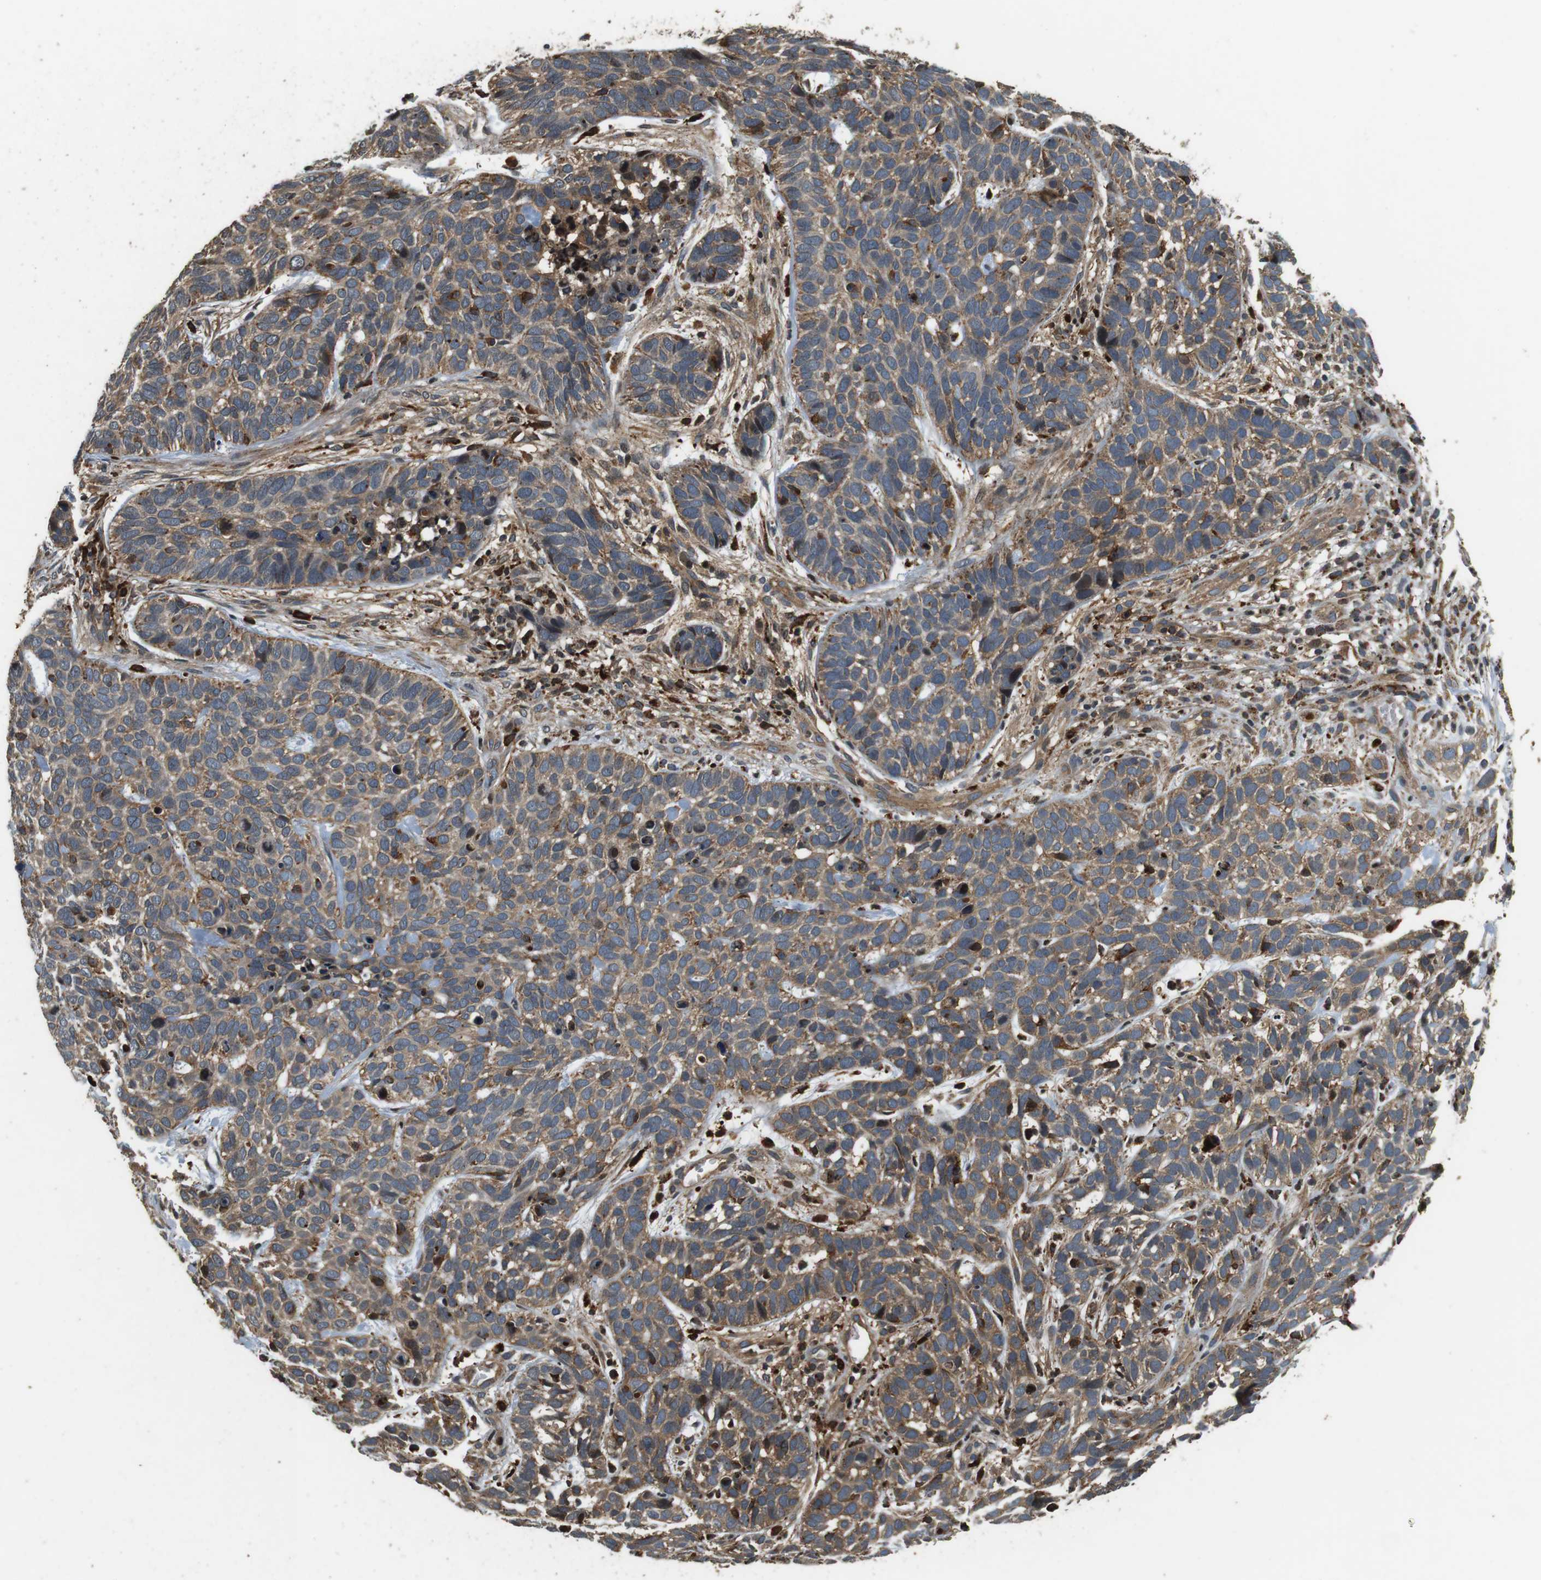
{"staining": {"intensity": "moderate", "quantity": ">75%", "location": "cytoplasmic/membranous"}, "tissue": "skin cancer", "cell_type": "Tumor cells", "image_type": "cancer", "snomed": [{"axis": "morphology", "description": "Basal cell carcinoma"}, {"axis": "topography", "description": "Skin"}], "caption": "Immunohistochemistry (DAB) staining of human basal cell carcinoma (skin) displays moderate cytoplasmic/membranous protein staining in approximately >75% of tumor cells.", "gene": "TXNRD1", "patient": {"sex": "male", "age": 87}}